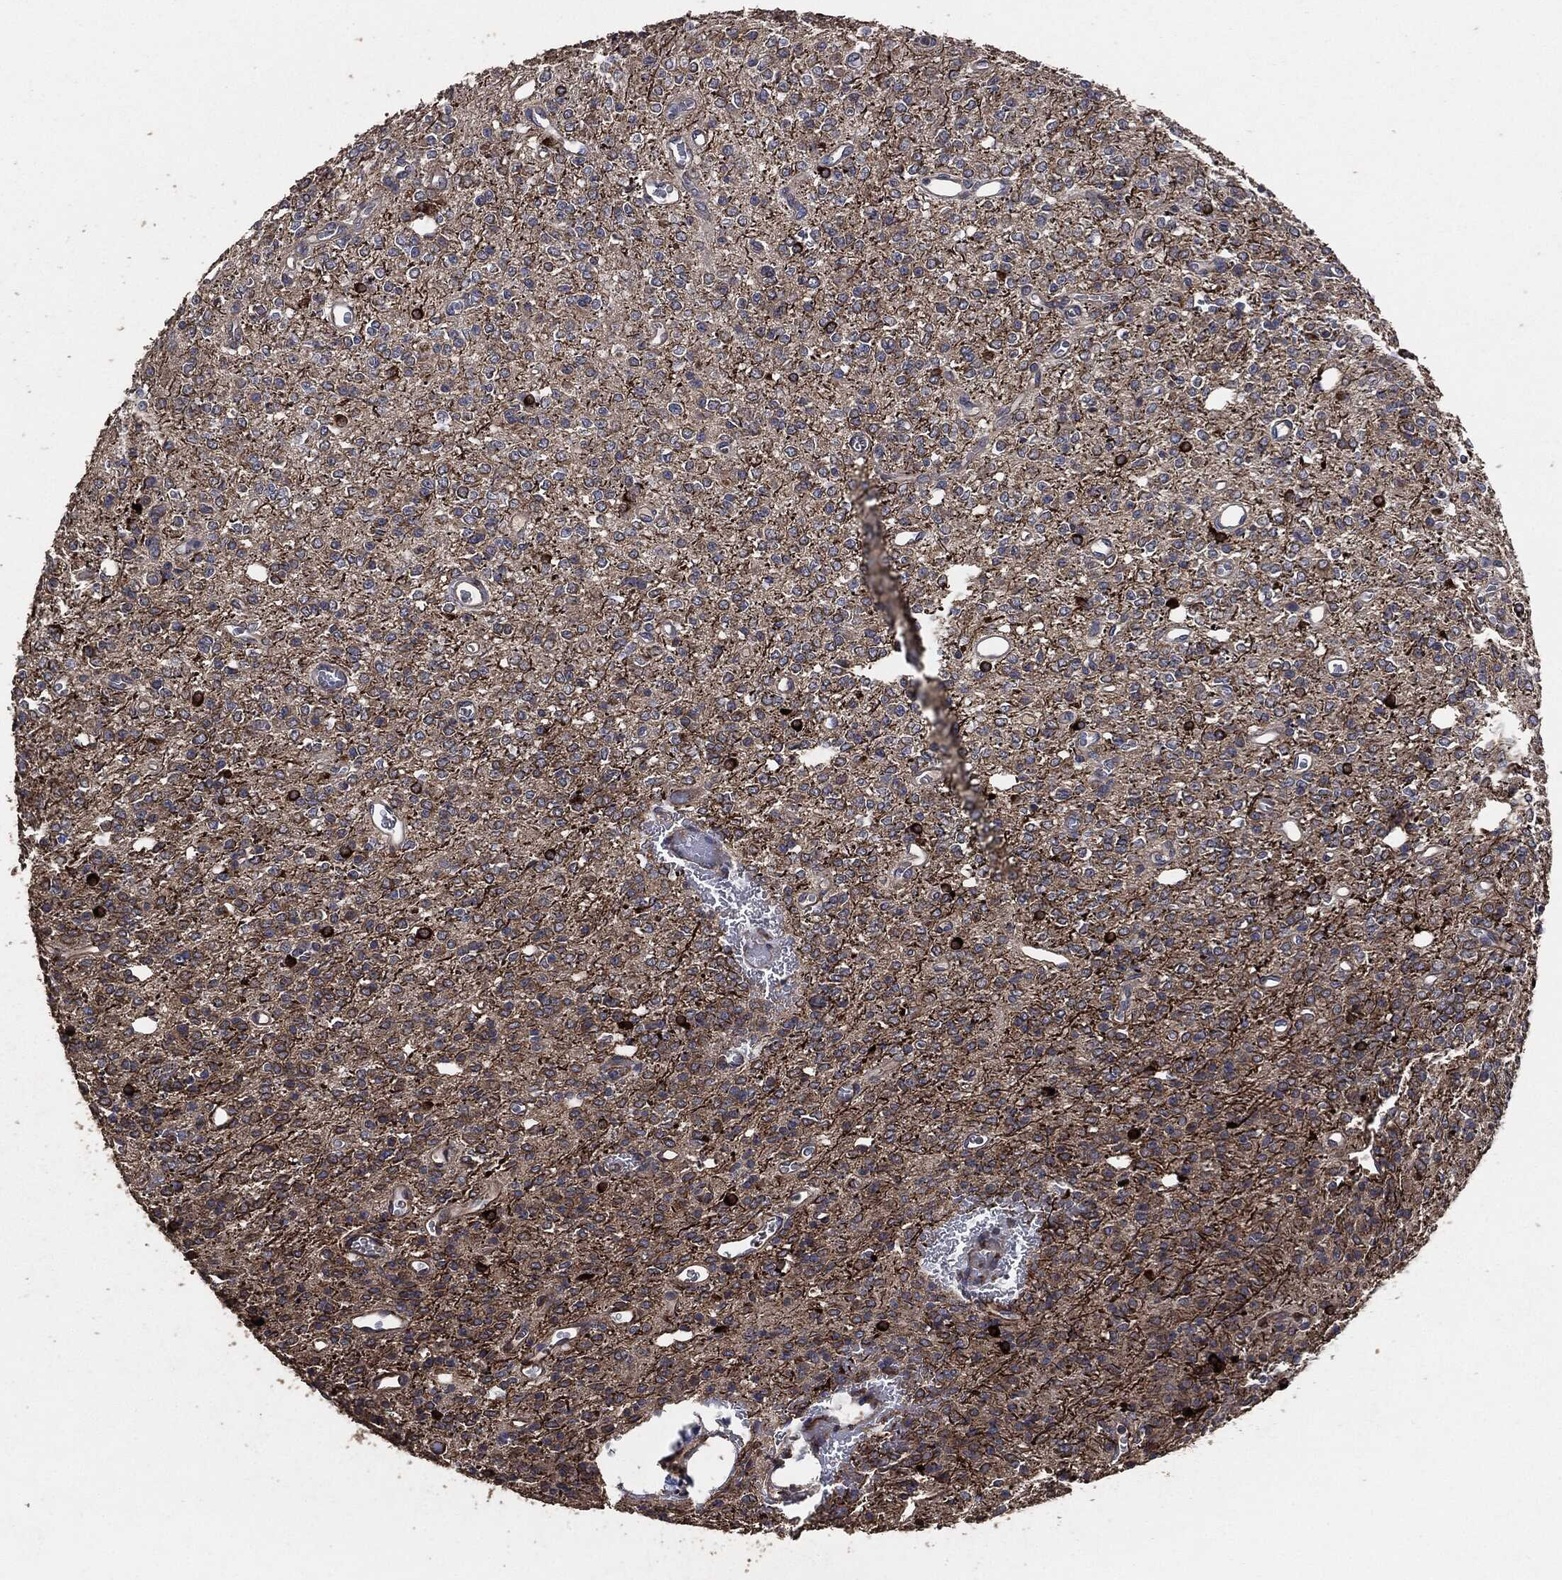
{"staining": {"intensity": "negative", "quantity": "none", "location": "none"}, "tissue": "glioma", "cell_type": "Tumor cells", "image_type": "cancer", "snomed": [{"axis": "morphology", "description": "Glioma, malignant, Low grade"}, {"axis": "topography", "description": "Brain"}], "caption": "Histopathology image shows no significant protein positivity in tumor cells of glioma.", "gene": "STK3", "patient": {"sex": "female", "age": 45}}